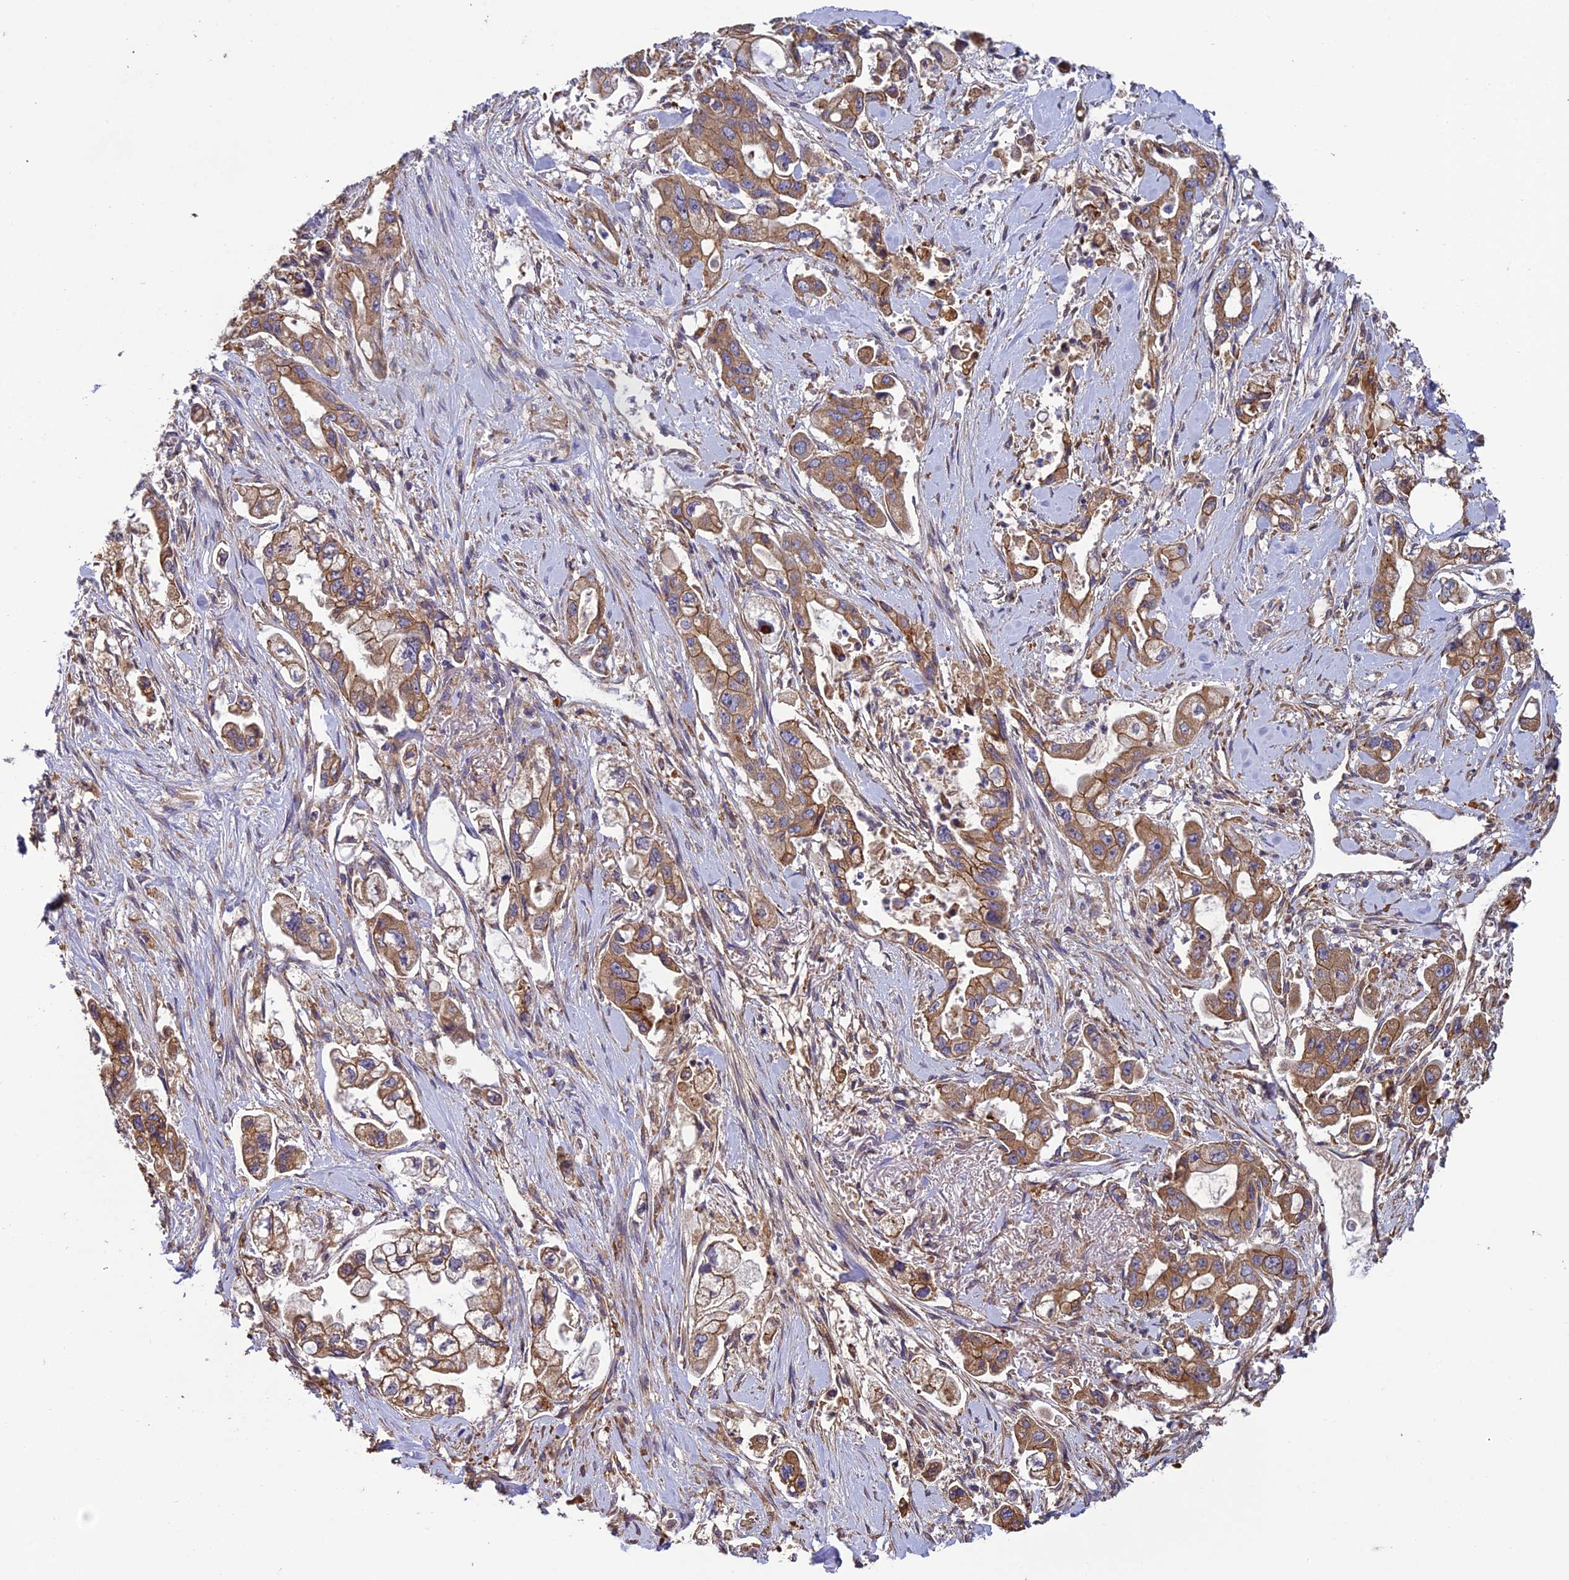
{"staining": {"intensity": "moderate", "quantity": ">75%", "location": "cytoplasmic/membranous"}, "tissue": "stomach cancer", "cell_type": "Tumor cells", "image_type": "cancer", "snomed": [{"axis": "morphology", "description": "Adenocarcinoma, NOS"}, {"axis": "topography", "description": "Stomach"}], "caption": "Protein positivity by IHC demonstrates moderate cytoplasmic/membranous staining in about >75% of tumor cells in adenocarcinoma (stomach).", "gene": "MRNIP", "patient": {"sex": "male", "age": 62}}